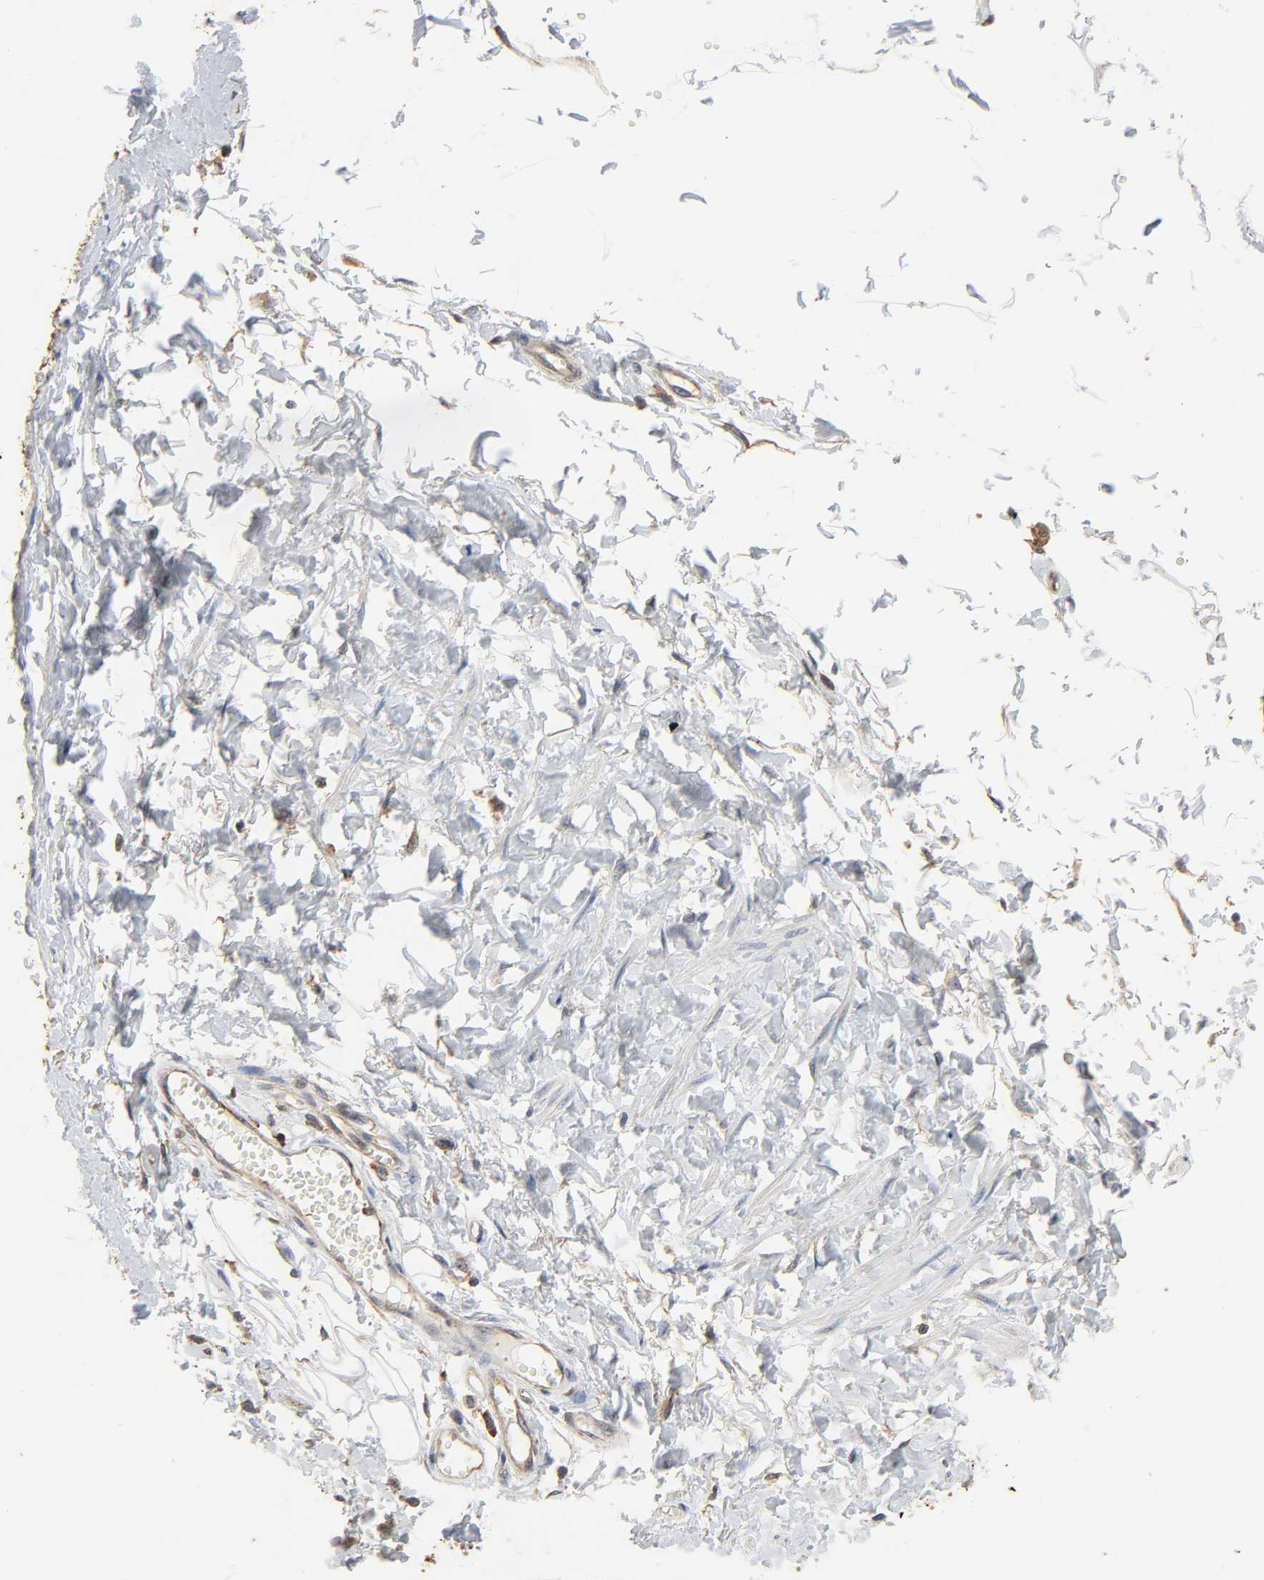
{"staining": {"intensity": "negative", "quantity": "none", "location": "none"}, "tissue": "adipose tissue", "cell_type": "Adipocytes", "image_type": "normal", "snomed": [{"axis": "morphology", "description": "Normal tissue, NOS"}, {"axis": "morphology", "description": "Inflammation, NOS"}, {"axis": "topography", "description": "Vascular tissue"}, {"axis": "topography", "description": "Salivary gland"}], "caption": "IHC micrograph of unremarkable adipose tissue: human adipose tissue stained with DAB displays no significant protein positivity in adipocytes.", "gene": "DDX10", "patient": {"sex": "female", "age": 75}}